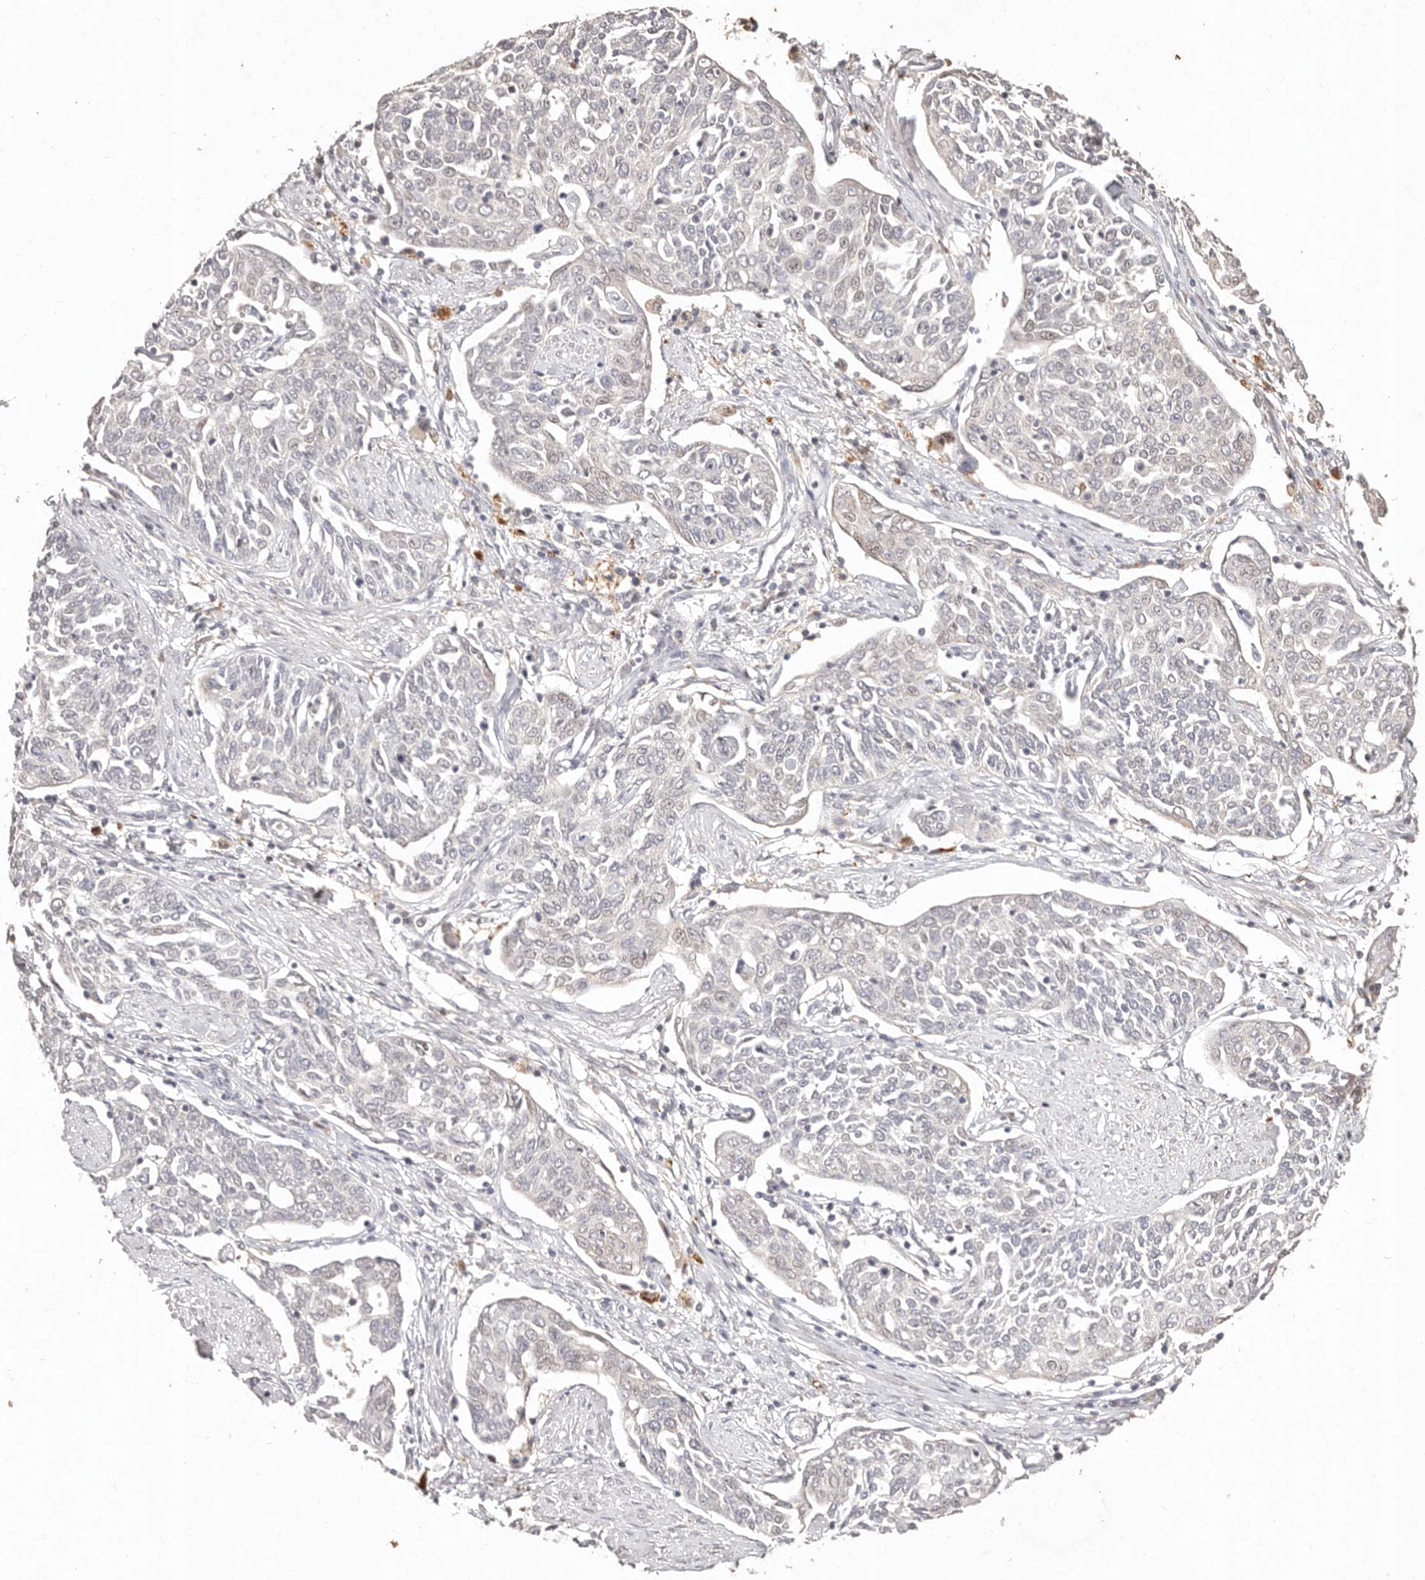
{"staining": {"intensity": "negative", "quantity": "none", "location": "none"}, "tissue": "cervical cancer", "cell_type": "Tumor cells", "image_type": "cancer", "snomed": [{"axis": "morphology", "description": "Squamous cell carcinoma, NOS"}, {"axis": "topography", "description": "Cervix"}], "caption": "Human cervical cancer stained for a protein using IHC displays no positivity in tumor cells.", "gene": "KIF9", "patient": {"sex": "female", "age": 34}}